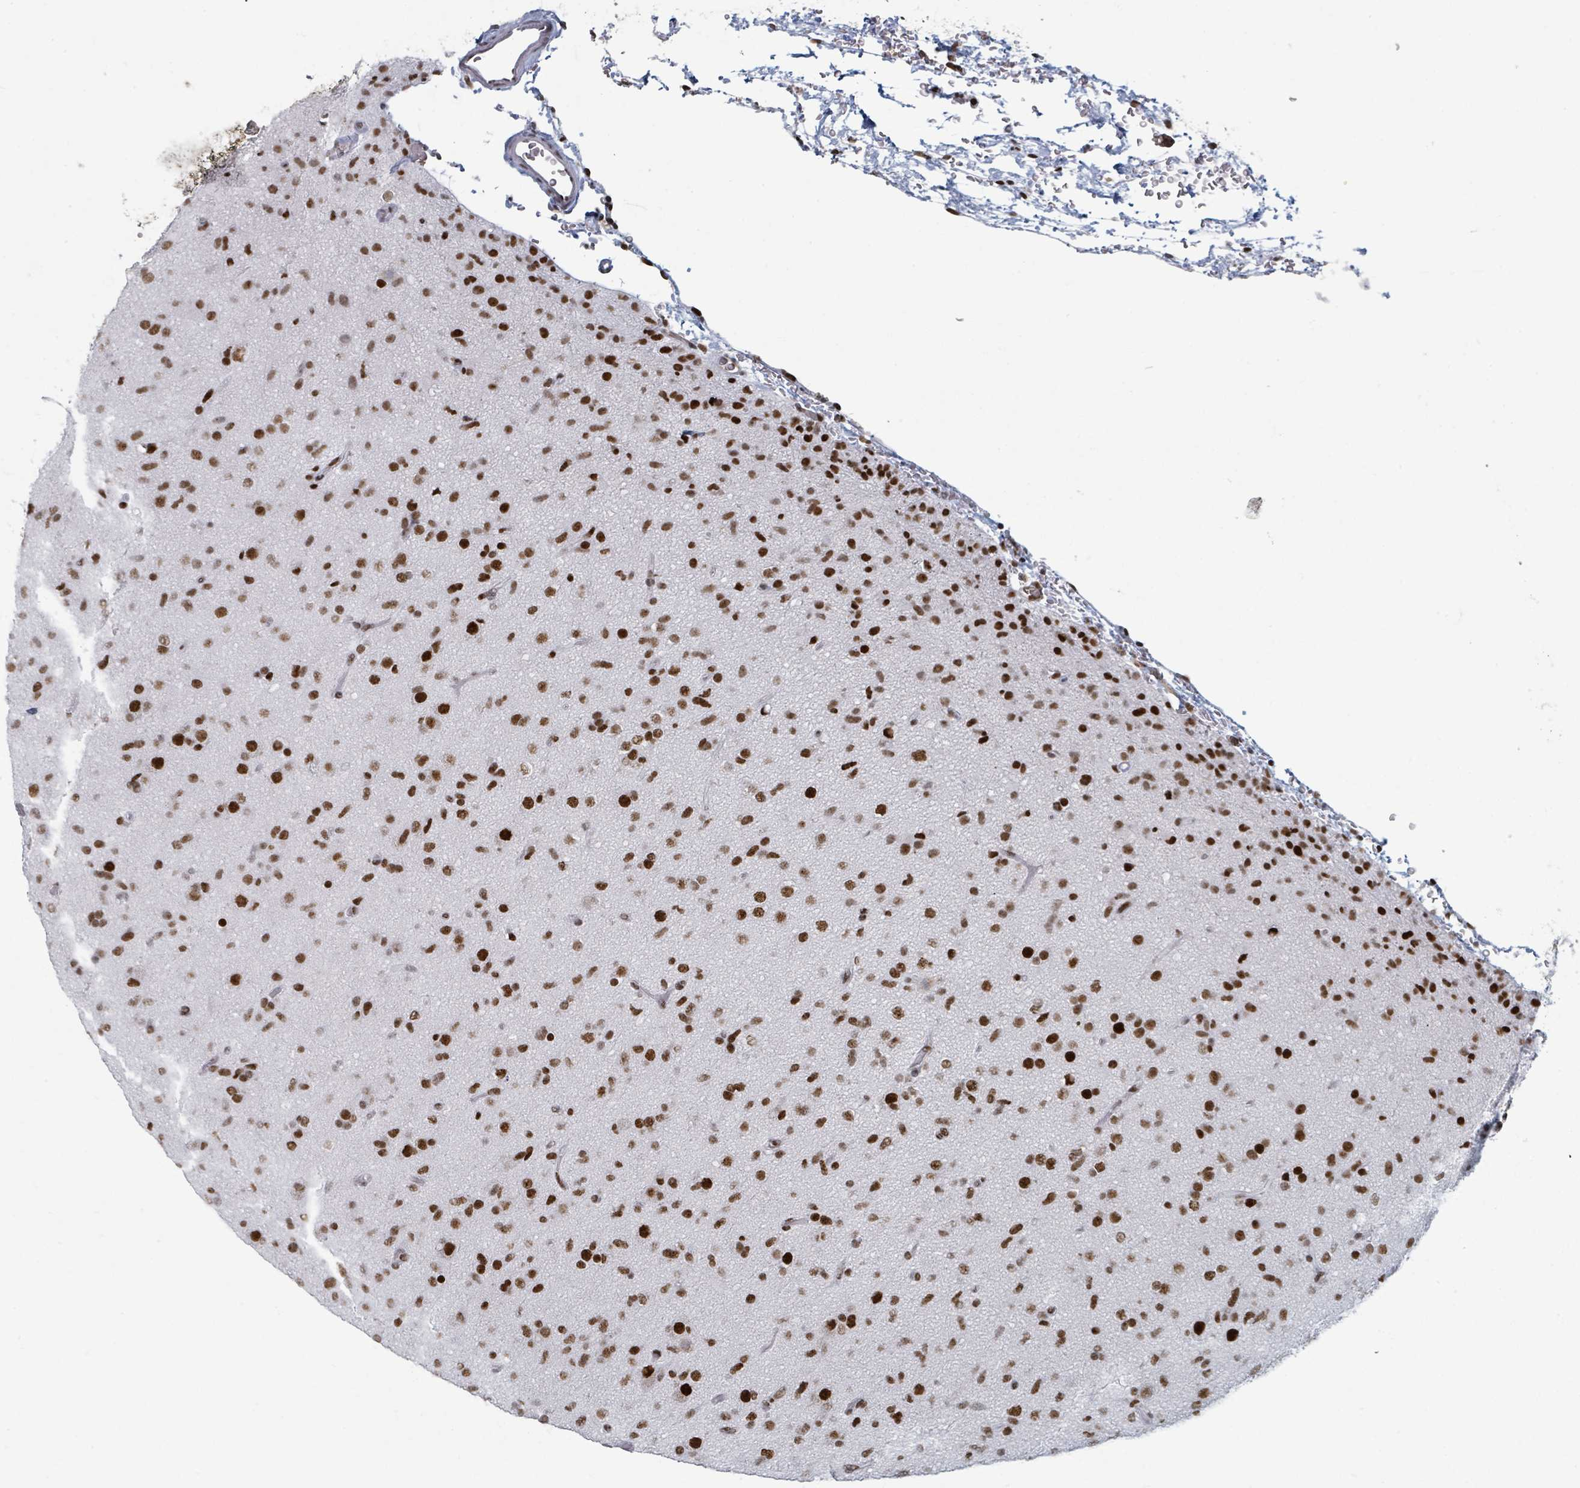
{"staining": {"intensity": "moderate", "quantity": ">75%", "location": "nuclear"}, "tissue": "glioma", "cell_type": "Tumor cells", "image_type": "cancer", "snomed": [{"axis": "morphology", "description": "Glioma, malignant, Low grade"}, {"axis": "topography", "description": "Brain"}], "caption": "DAB immunohistochemical staining of glioma shows moderate nuclear protein expression in approximately >75% of tumor cells.", "gene": "DHX16", "patient": {"sex": "male", "age": 65}}